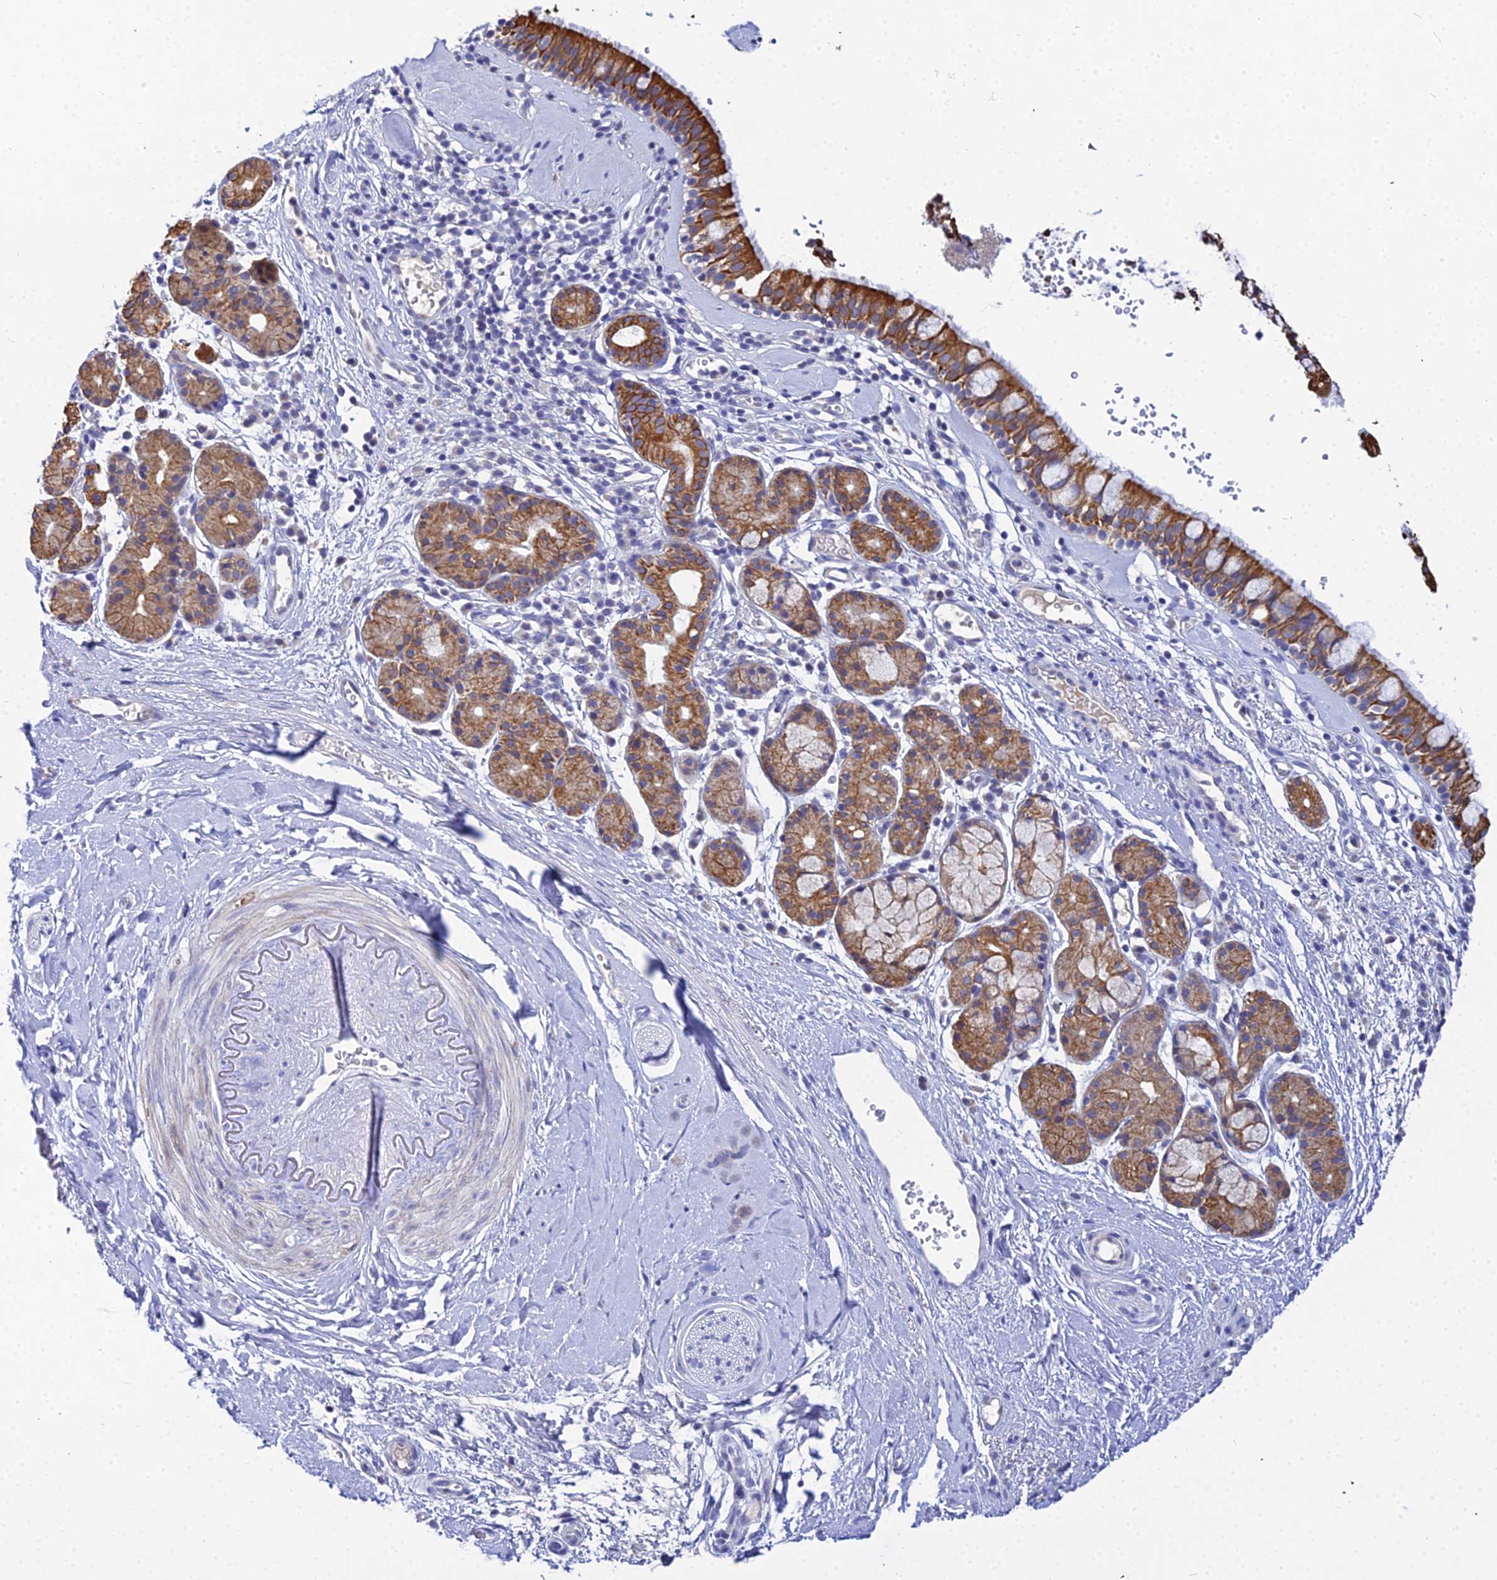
{"staining": {"intensity": "strong", "quantity": ">75%", "location": "cytoplasmic/membranous"}, "tissue": "nasopharynx", "cell_type": "Respiratory epithelial cells", "image_type": "normal", "snomed": [{"axis": "morphology", "description": "Normal tissue, NOS"}, {"axis": "topography", "description": "Nasopharynx"}], "caption": "High-magnification brightfield microscopy of benign nasopharynx stained with DAB (brown) and counterstained with hematoxylin (blue). respiratory epithelial cells exhibit strong cytoplasmic/membranous expression is present in approximately>75% of cells. (DAB IHC with brightfield microscopy, high magnification).", "gene": "ZXDA", "patient": {"sex": "male", "age": 82}}